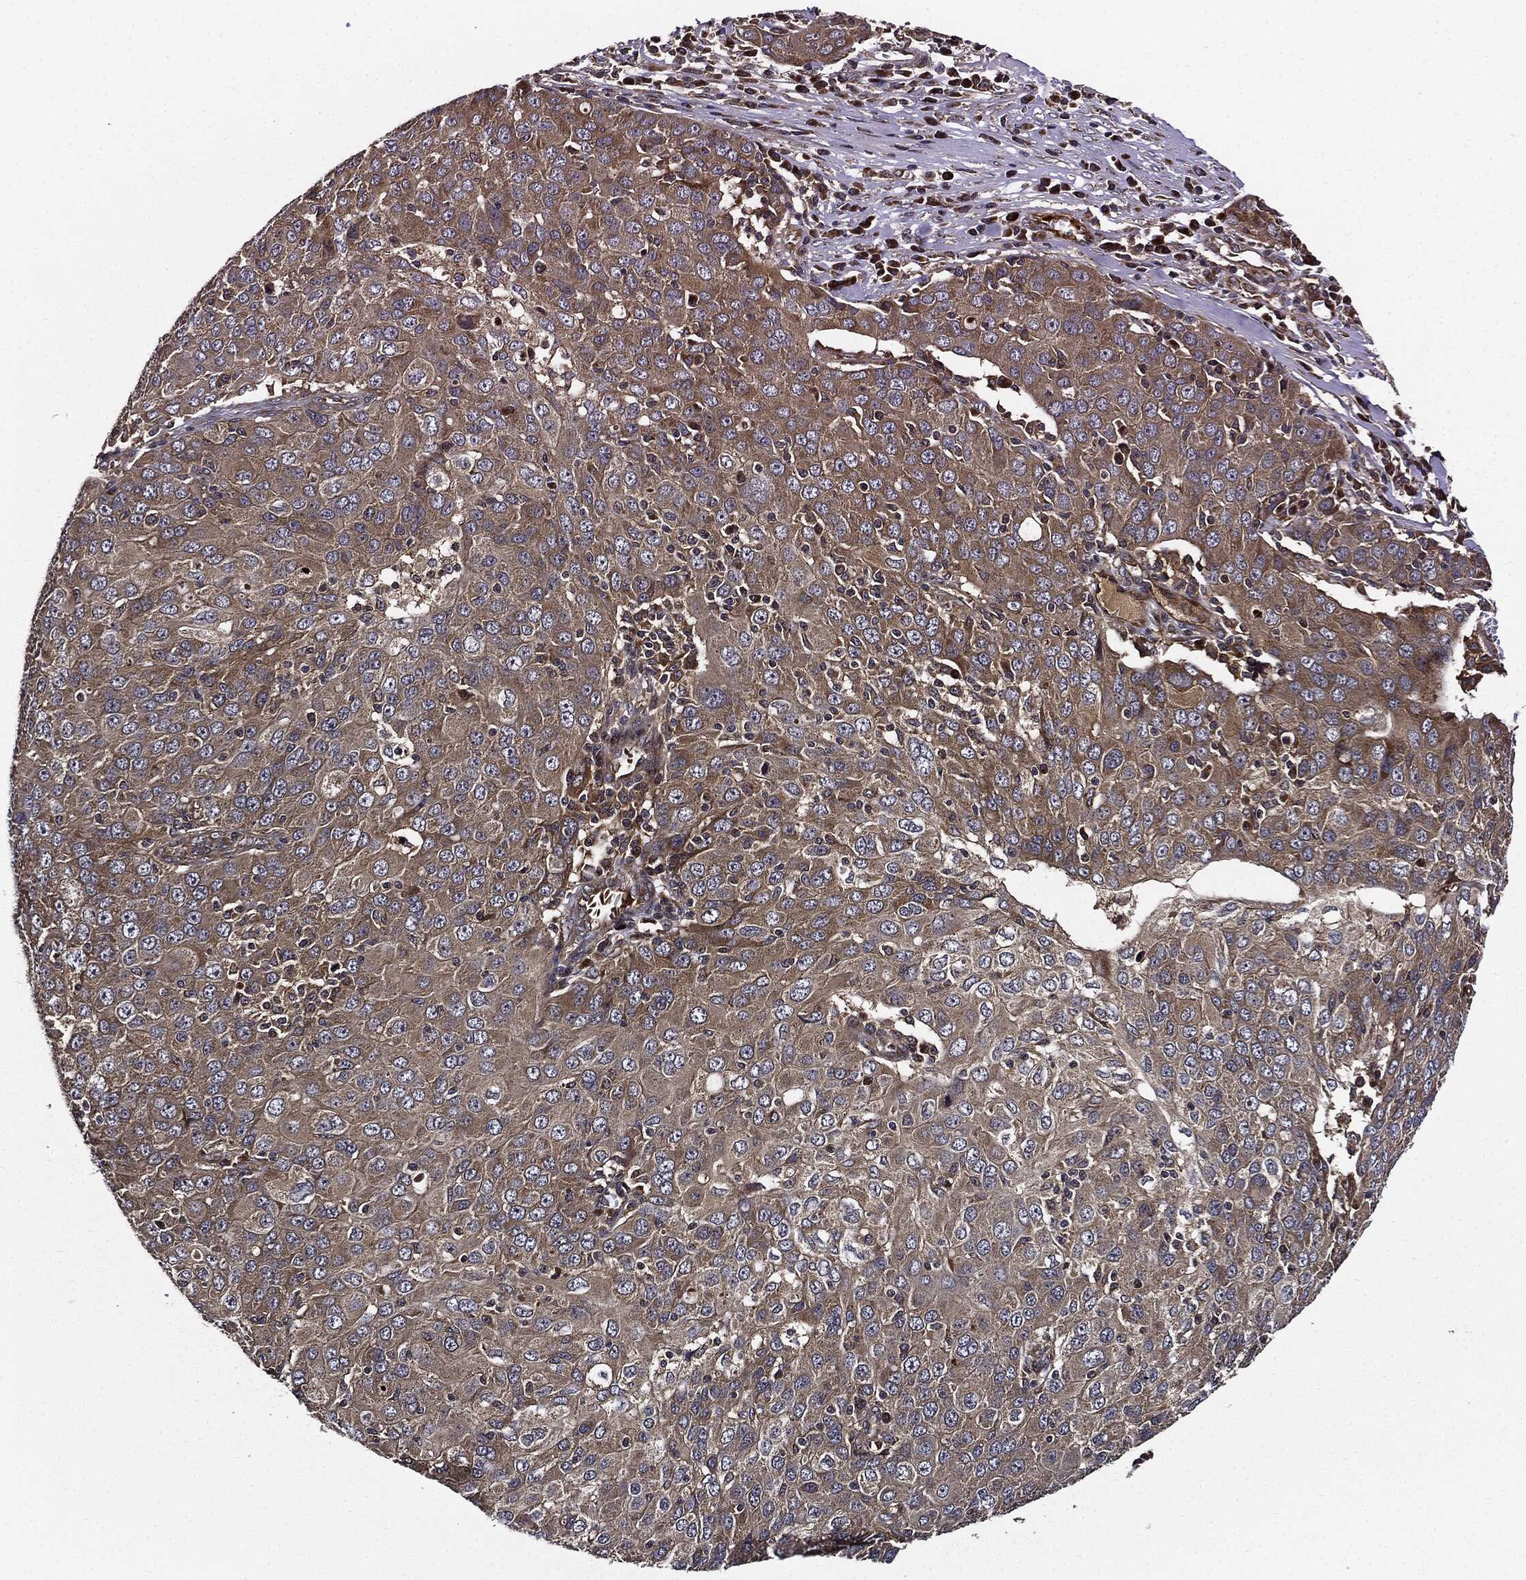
{"staining": {"intensity": "weak", "quantity": "25%-75%", "location": "cytoplasmic/membranous"}, "tissue": "ovarian cancer", "cell_type": "Tumor cells", "image_type": "cancer", "snomed": [{"axis": "morphology", "description": "Carcinoma, endometroid"}, {"axis": "topography", "description": "Ovary"}], "caption": "Immunohistochemical staining of ovarian cancer (endometroid carcinoma) demonstrates low levels of weak cytoplasmic/membranous staining in about 25%-75% of tumor cells.", "gene": "HTT", "patient": {"sex": "female", "age": 50}}